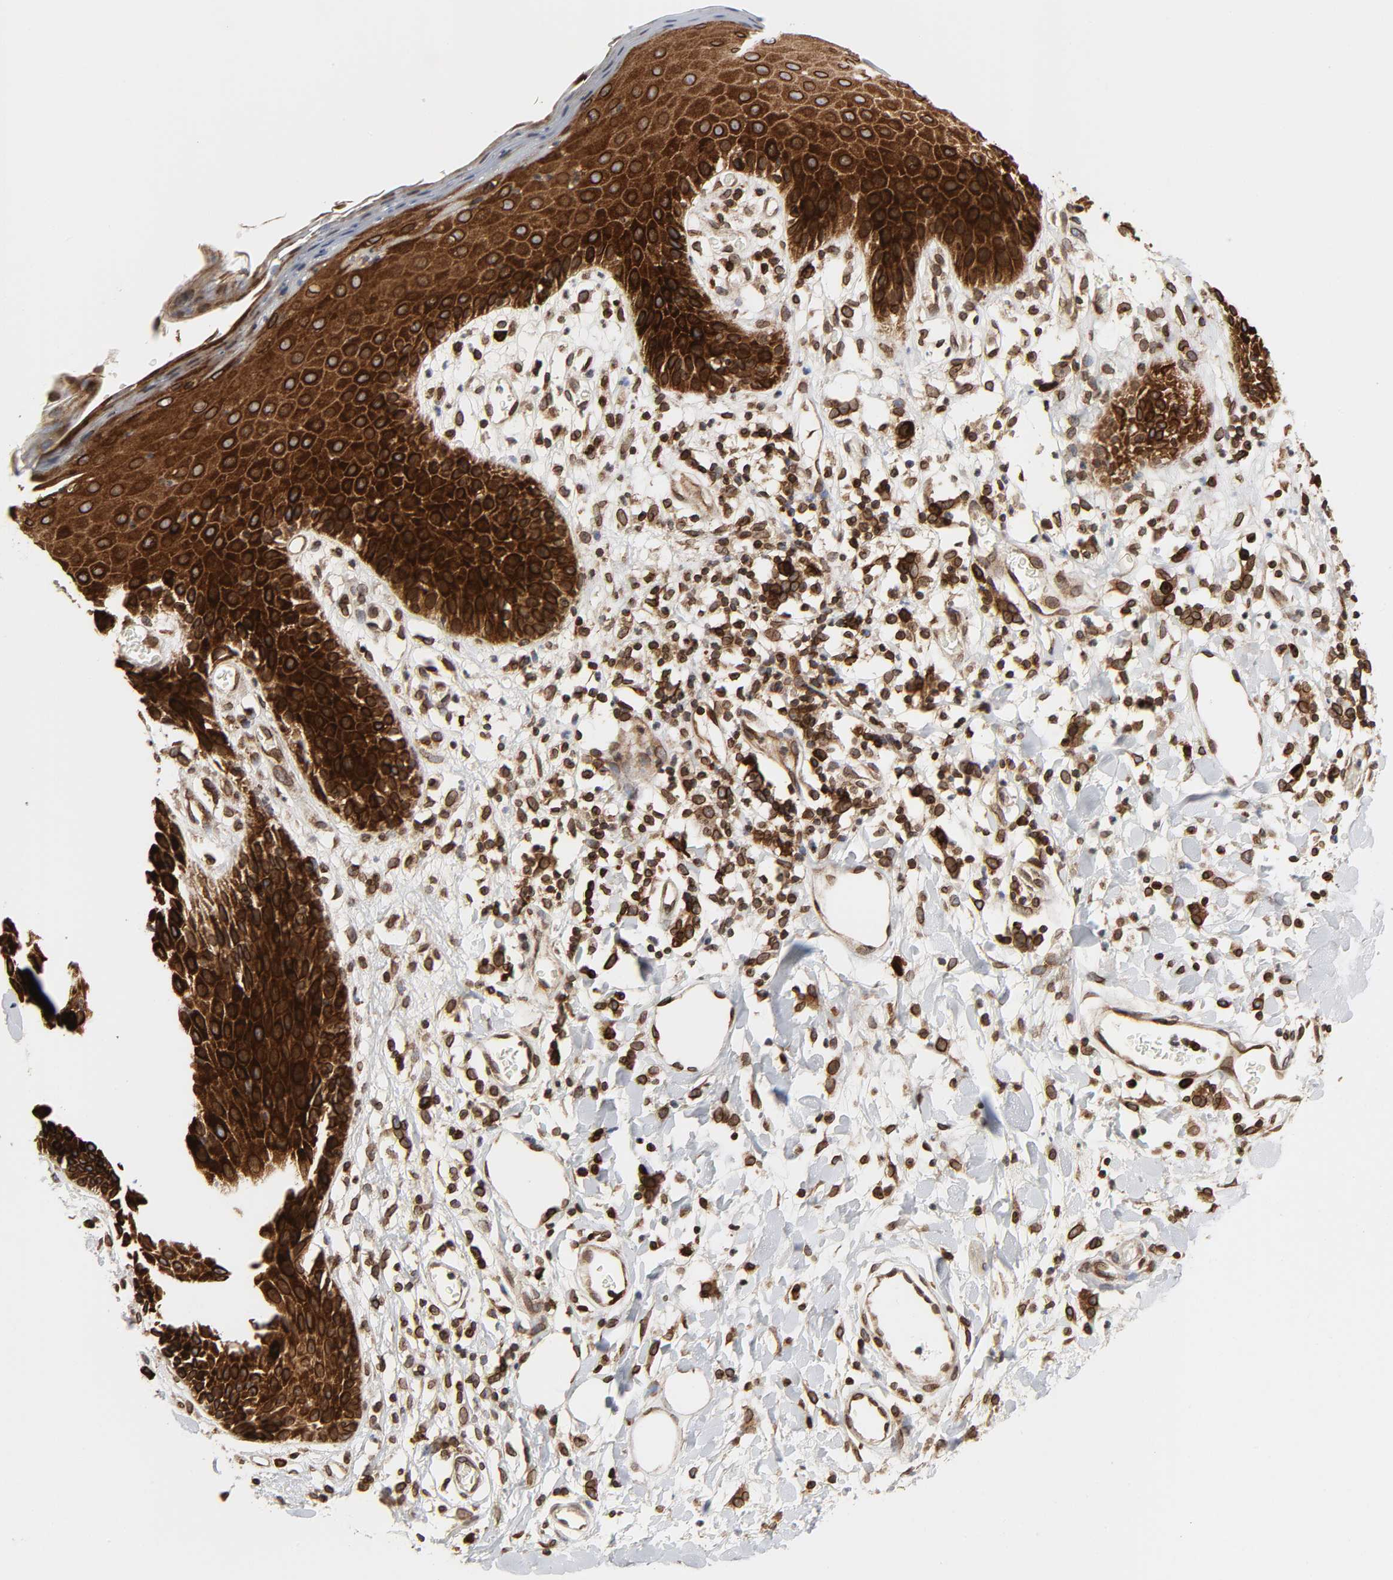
{"staining": {"intensity": "strong", "quantity": ">75%", "location": "cytoplasmic/membranous,nuclear"}, "tissue": "skin", "cell_type": "Epidermal cells", "image_type": "normal", "snomed": [{"axis": "morphology", "description": "Normal tissue, NOS"}, {"axis": "topography", "description": "Vulva"}, {"axis": "topography", "description": "Peripheral nerve tissue"}], "caption": "Brown immunohistochemical staining in normal skin exhibits strong cytoplasmic/membranous,nuclear staining in approximately >75% of epidermal cells. Ihc stains the protein of interest in brown and the nuclei are stained blue.", "gene": "RANGAP1", "patient": {"sex": "female", "age": 68}}